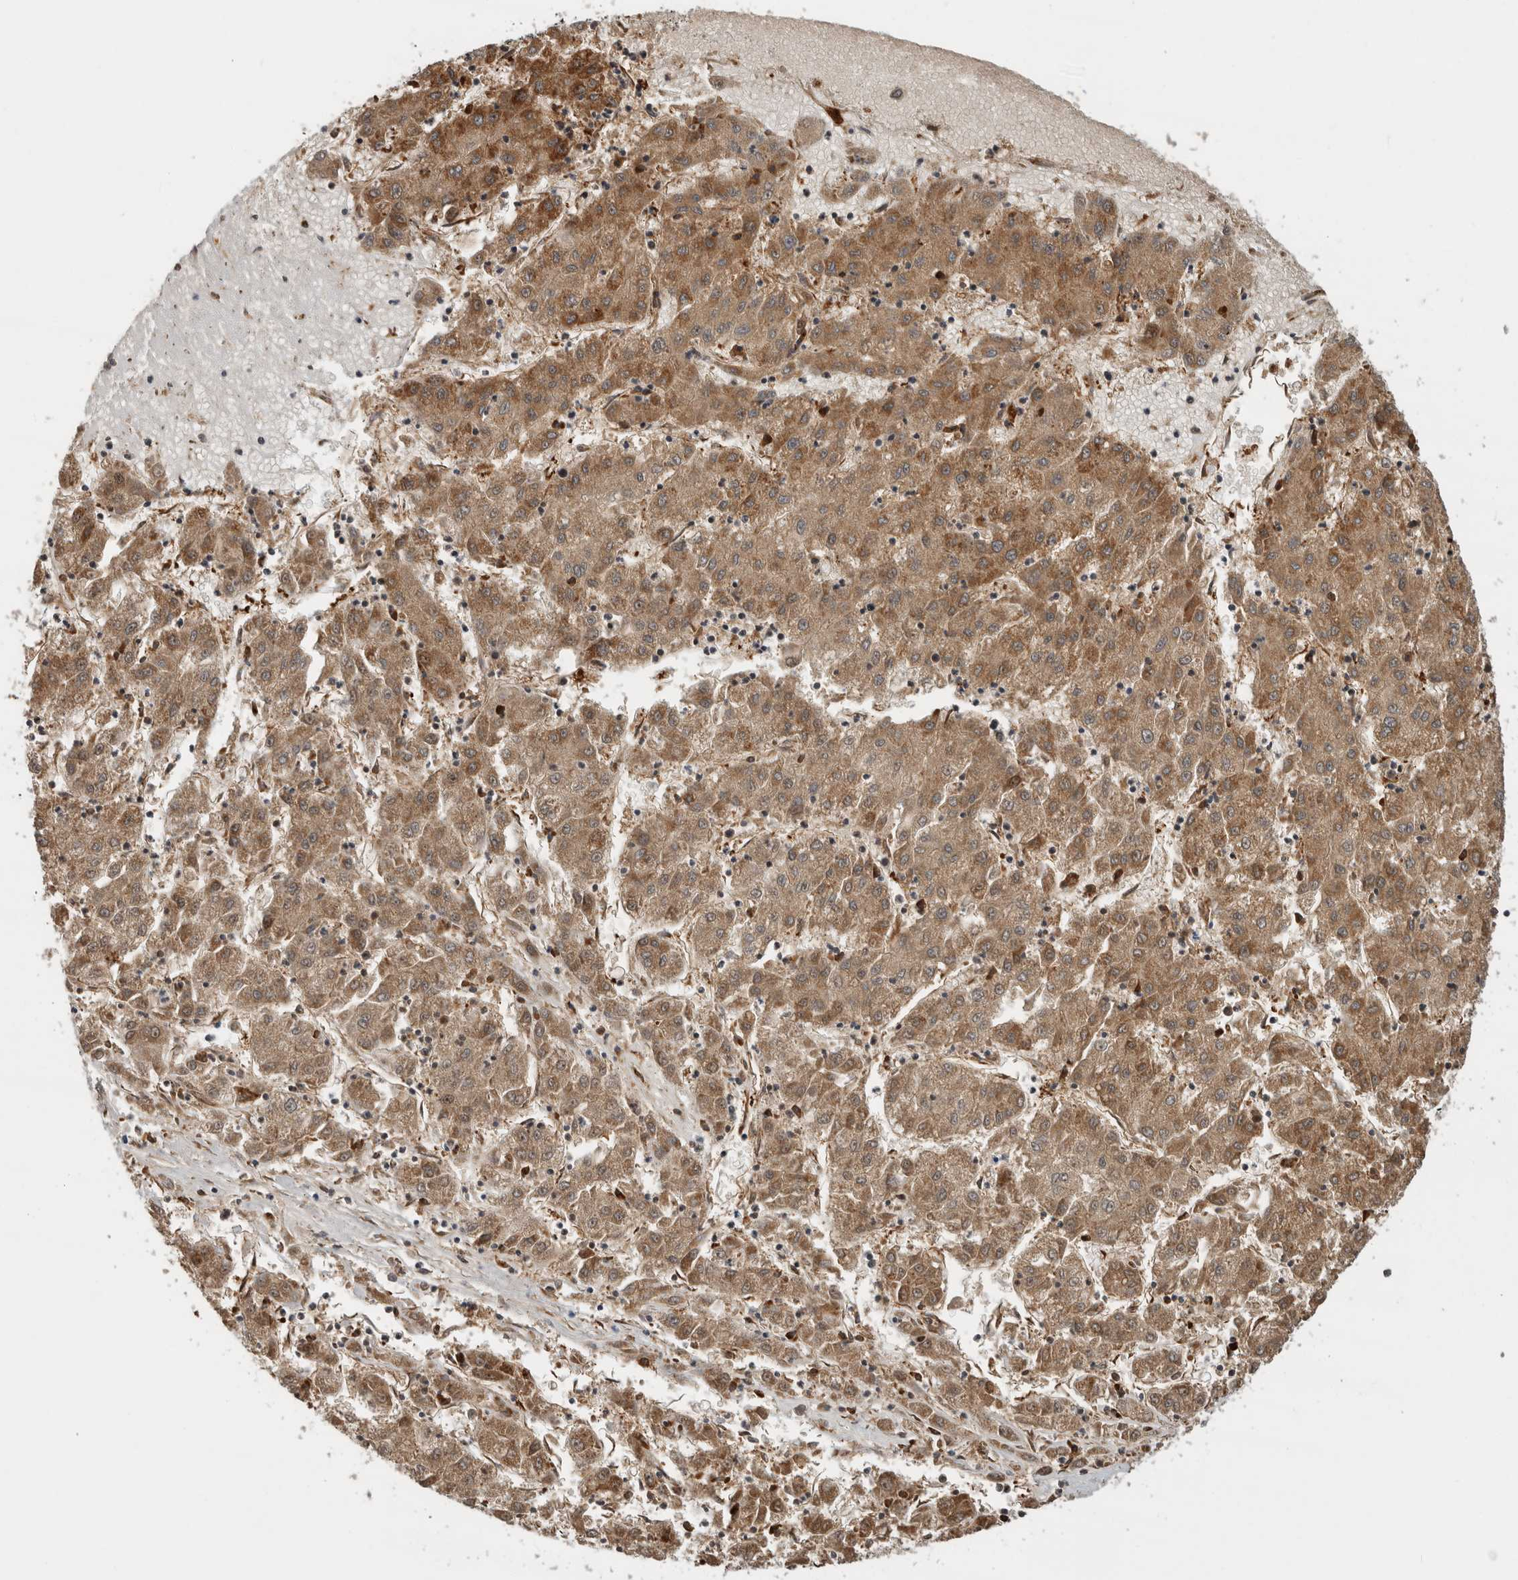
{"staining": {"intensity": "moderate", "quantity": ">75%", "location": "cytoplasmic/membranous"}, "tissue": "liver cancer", "cell_type": "Tumor cells", "image_type": "cancer", "snomed": [{"axis": "morphology", "description": "Carcinoma, Hepatocellular, NOS"}, {"axis": "topography", "description": "Liver"}], "caption": "Liver hepatocellular carcinoma tissue exhibits moderate cytoplasmic/membranous staining in about >75% of tumor cells (DAB (3,3'-diaminobenzidine) = brown stain, brightfield microscopy at high magnification).", "gene": "TUBD1", "patient": {"sex": "male", "age": 72}}